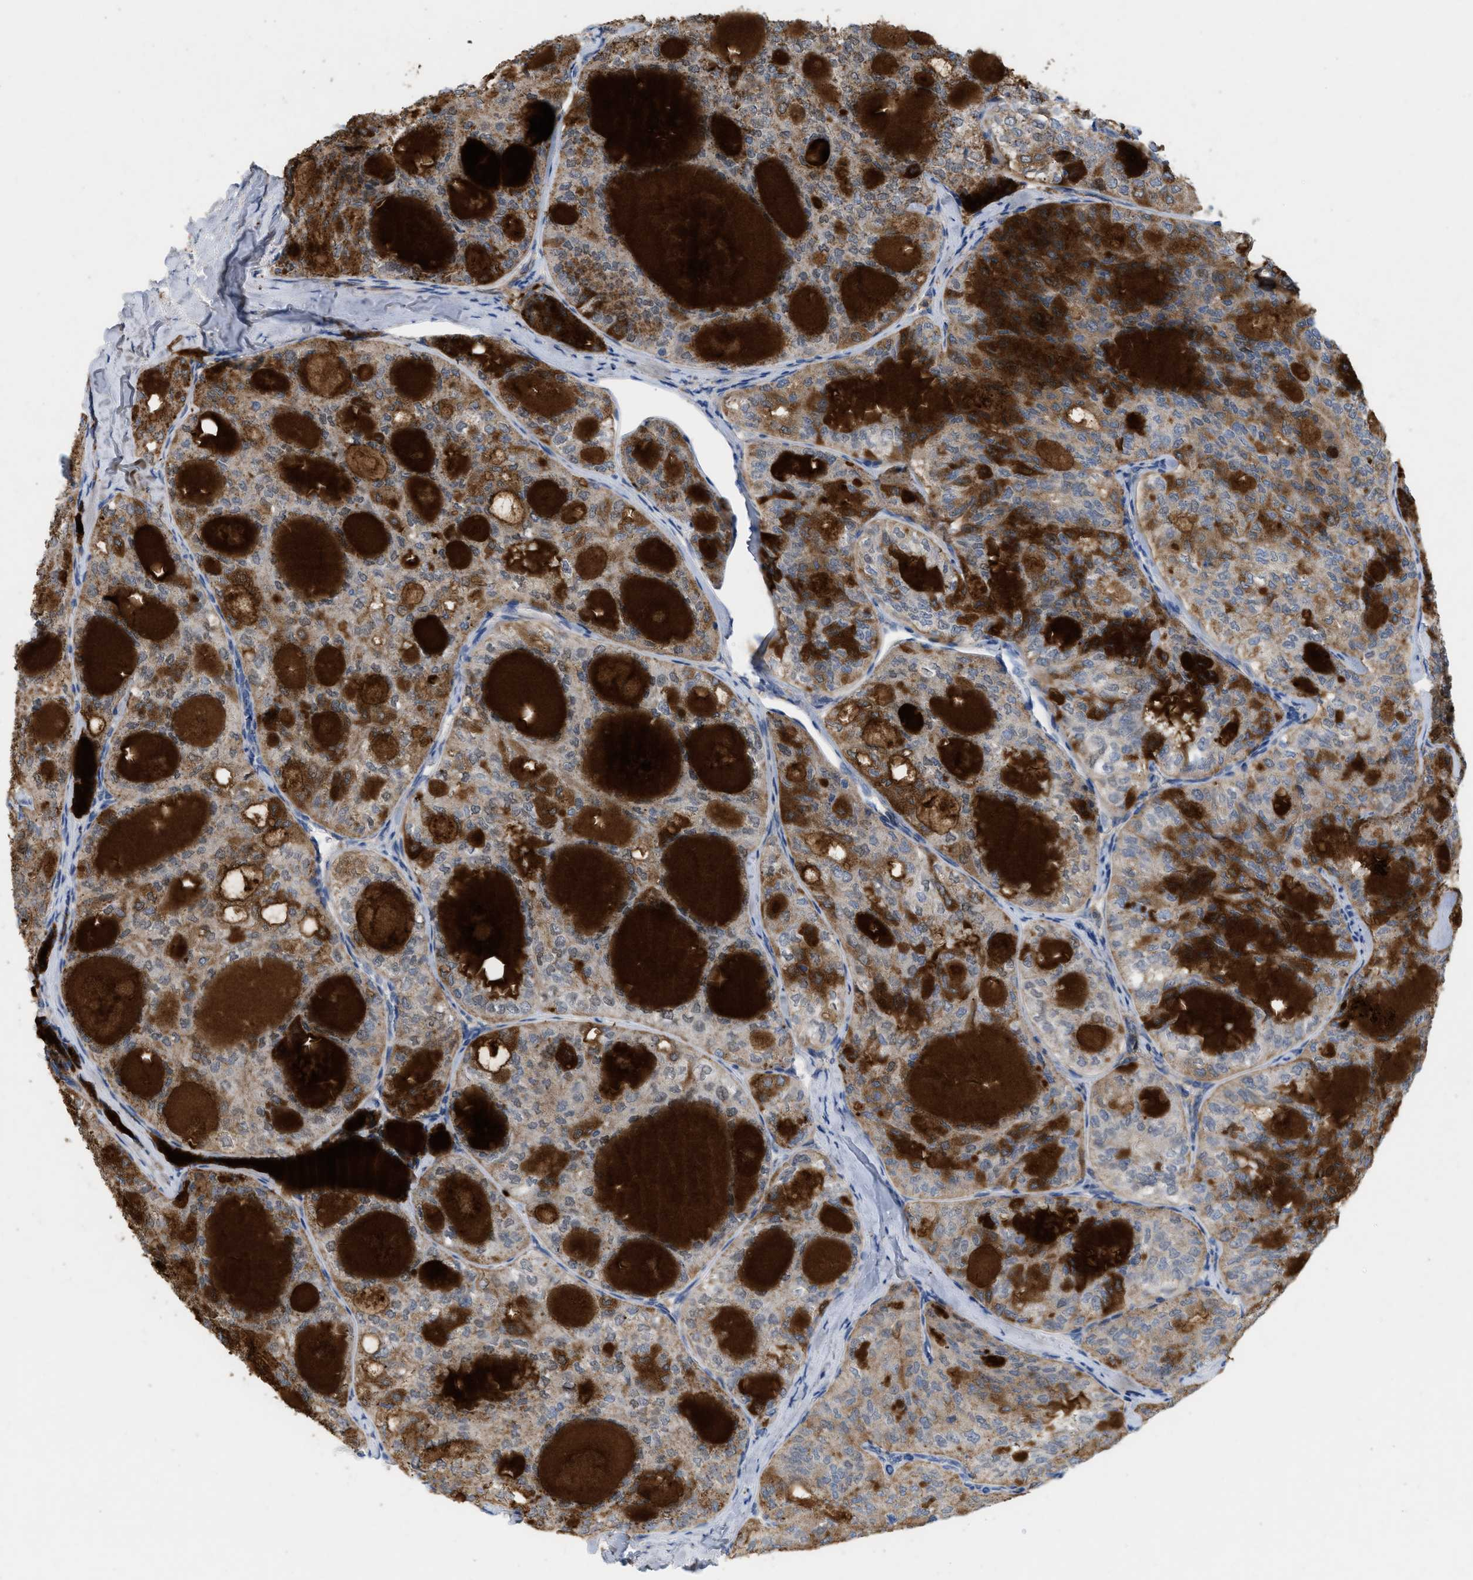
{"staining": {"intensity": "moderate", "quantity": ">75%", "location": "cytoplasmic/membranous"}, "tissue": "thyroid cancer", "cell_type": "Tumor cells", "image_type": "cancer", "snomed": [{"axis": "morphology", "description": "Follicular adenoma carcinoma, NOS"}, {"axis": "topography", "description": "Thyroid gland"}], "caption": "Protein expression analysis of thyroid follicular adenoma carcinoma reveals moderate cytoplasmic/membranous positivity in approximately >75% of tumor cells.", "gene": "PLPPR5", "patient": {"sex": "male", "age": 75}}